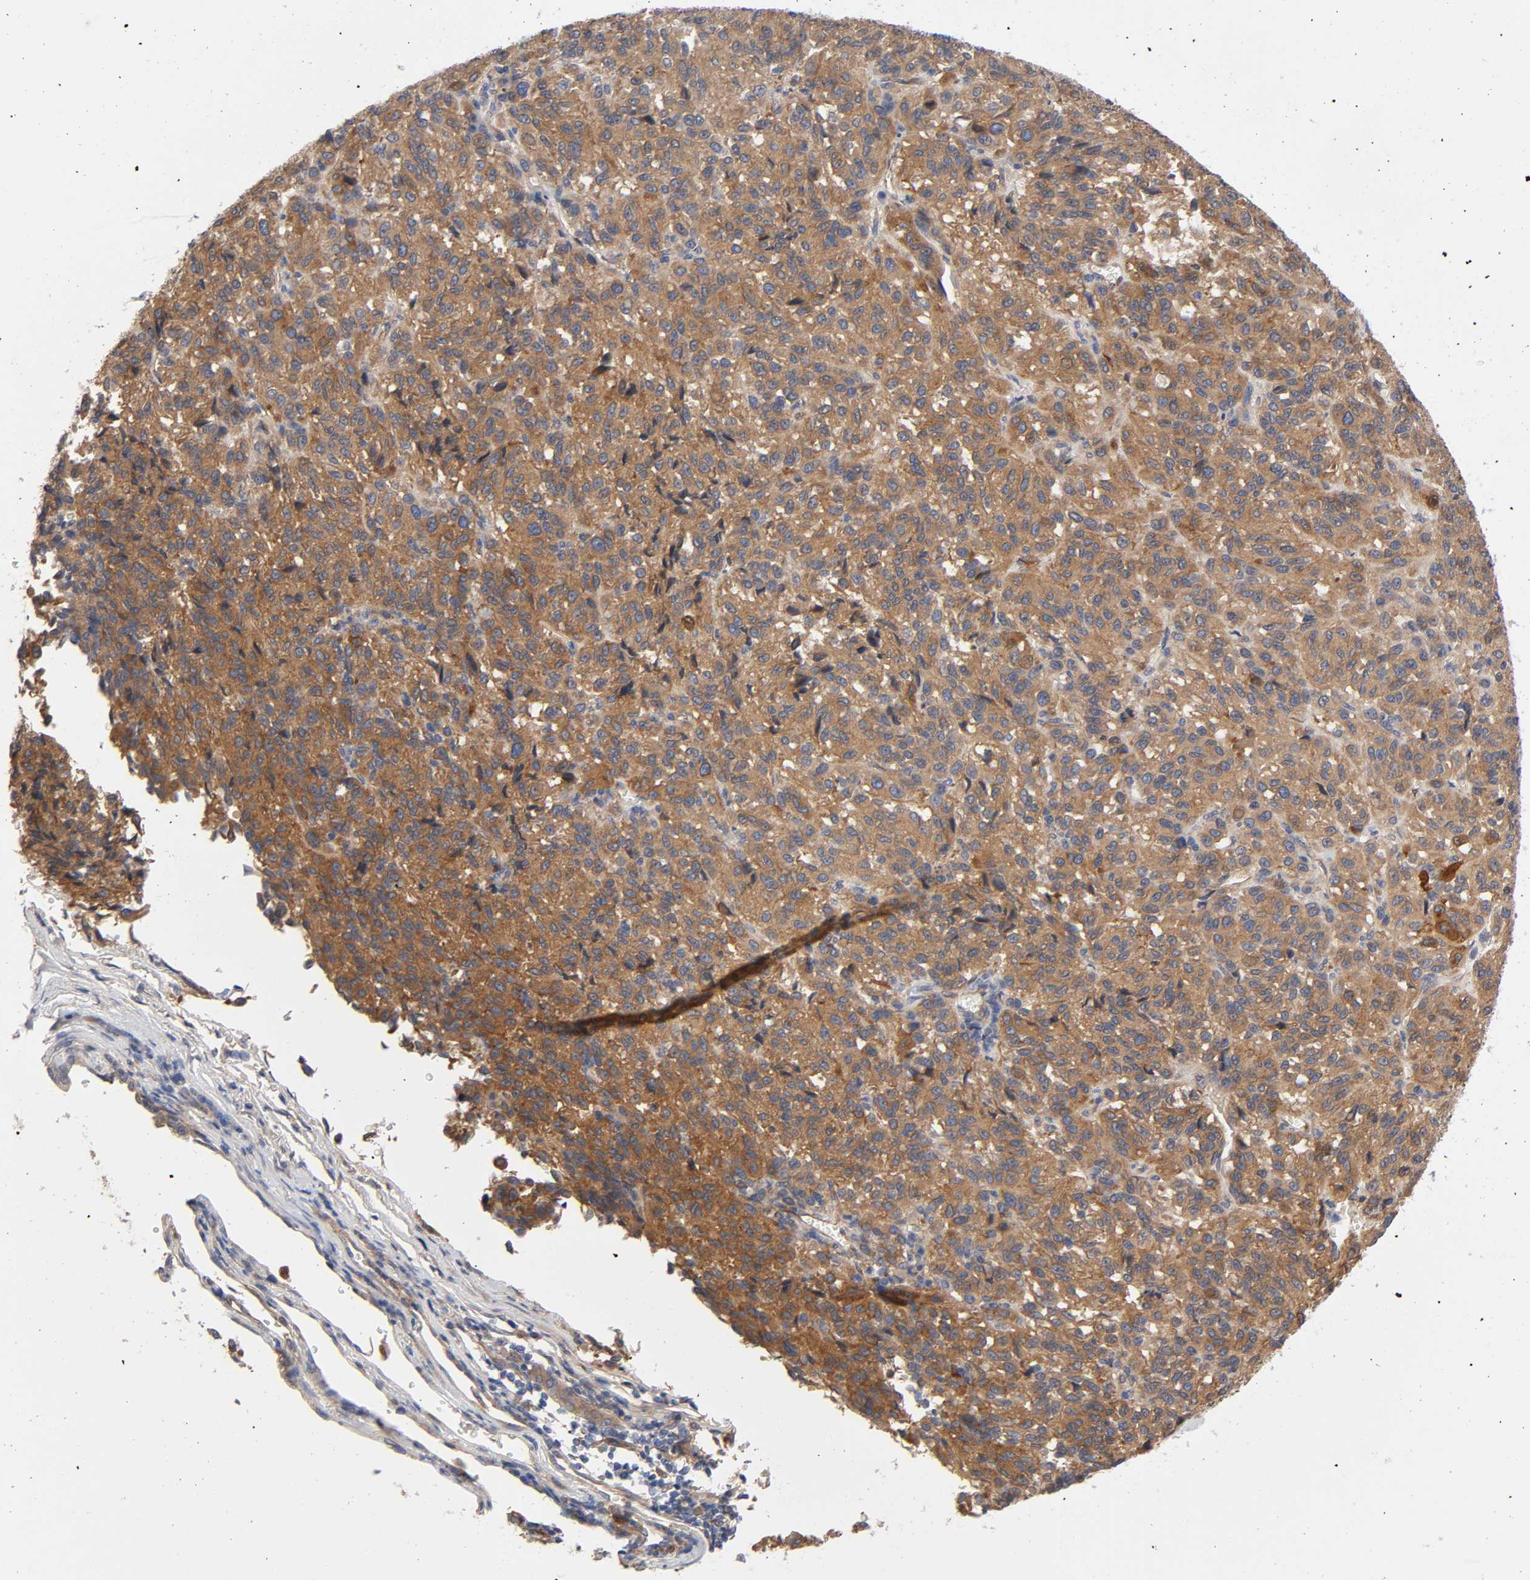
{"staining": {"intensity": "strong", "quantity": ">75%", "location": "cytoplasmic/membranous"}, "tissue": "melanoma", "cell_type": "Tumor cells", "image_type": "cancer", "snomed": [{"axis": "morphology", "description": "Malignant melanoma, Metastatic site"}, {"axis": "topography", "description": "Lung"}], "caption": "Immunohistochemical staining of human melanoma exhibits strong cytoplasmic/membranous protein expression in about >75% of tumor cells.", "gene": "RAB13", "patient": {"sex": "male", "age": 64}}